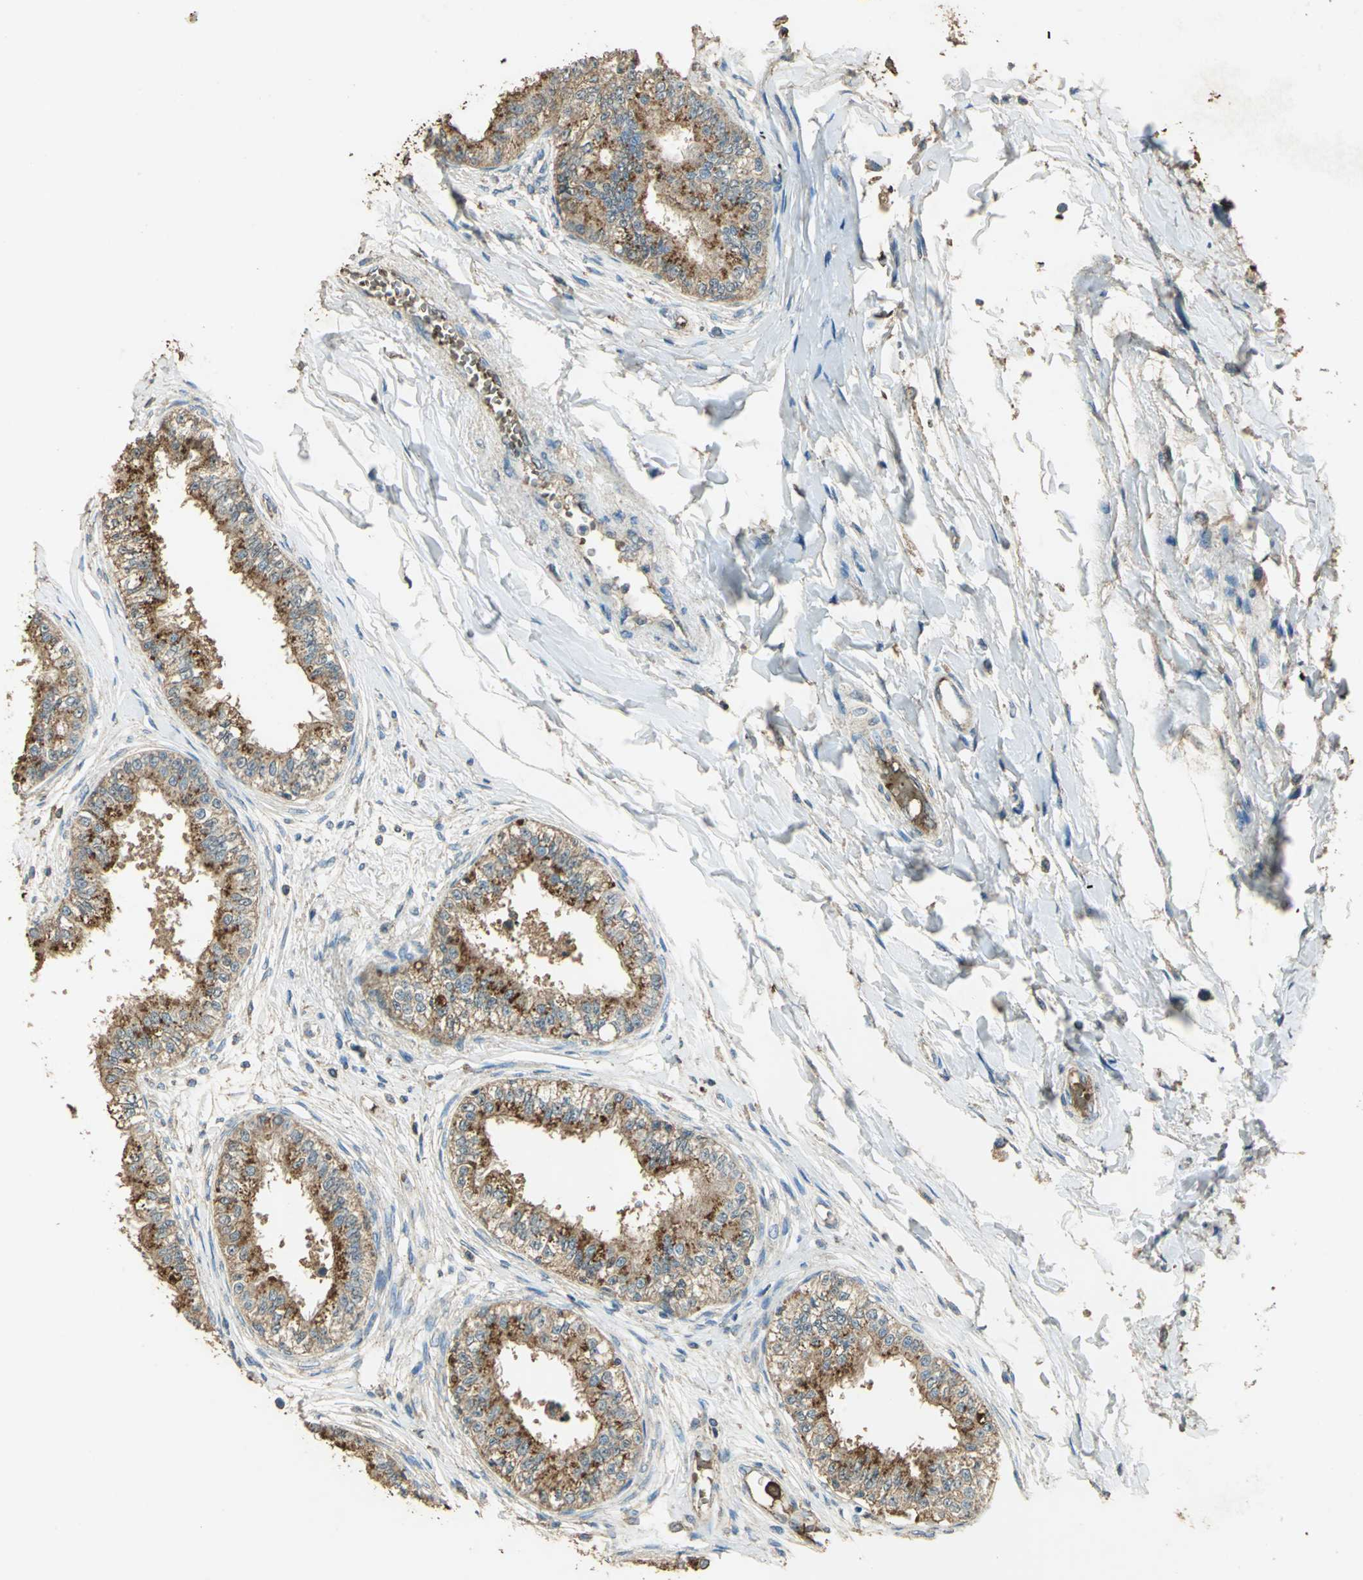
{"staining": {"intensity": "strong", "quantity": ">75%", "location": "cytoplasmic/membranous"}, "tissue": "epididymis", "cell_type": "Glandular cells", "image_type": "normal", "snomed": [{"axis": "morphology", "description": "Normal tissue, NOS"}, {"axis": "morphology", "description": "Adenocarcinoma, metastatic, NOS"}, {"axis": "topography", "description": "Testis"}, {"axis": "topography", "description": "Epididymis"}], "caption": "Brown immunohistochemical staining in benign human epididymis reveals strong cytoplasmic/membranous staining in about >75% of glandular cells.", "gene": "TRAPPC2", "patient": {"sex": "male", "age": 26}}